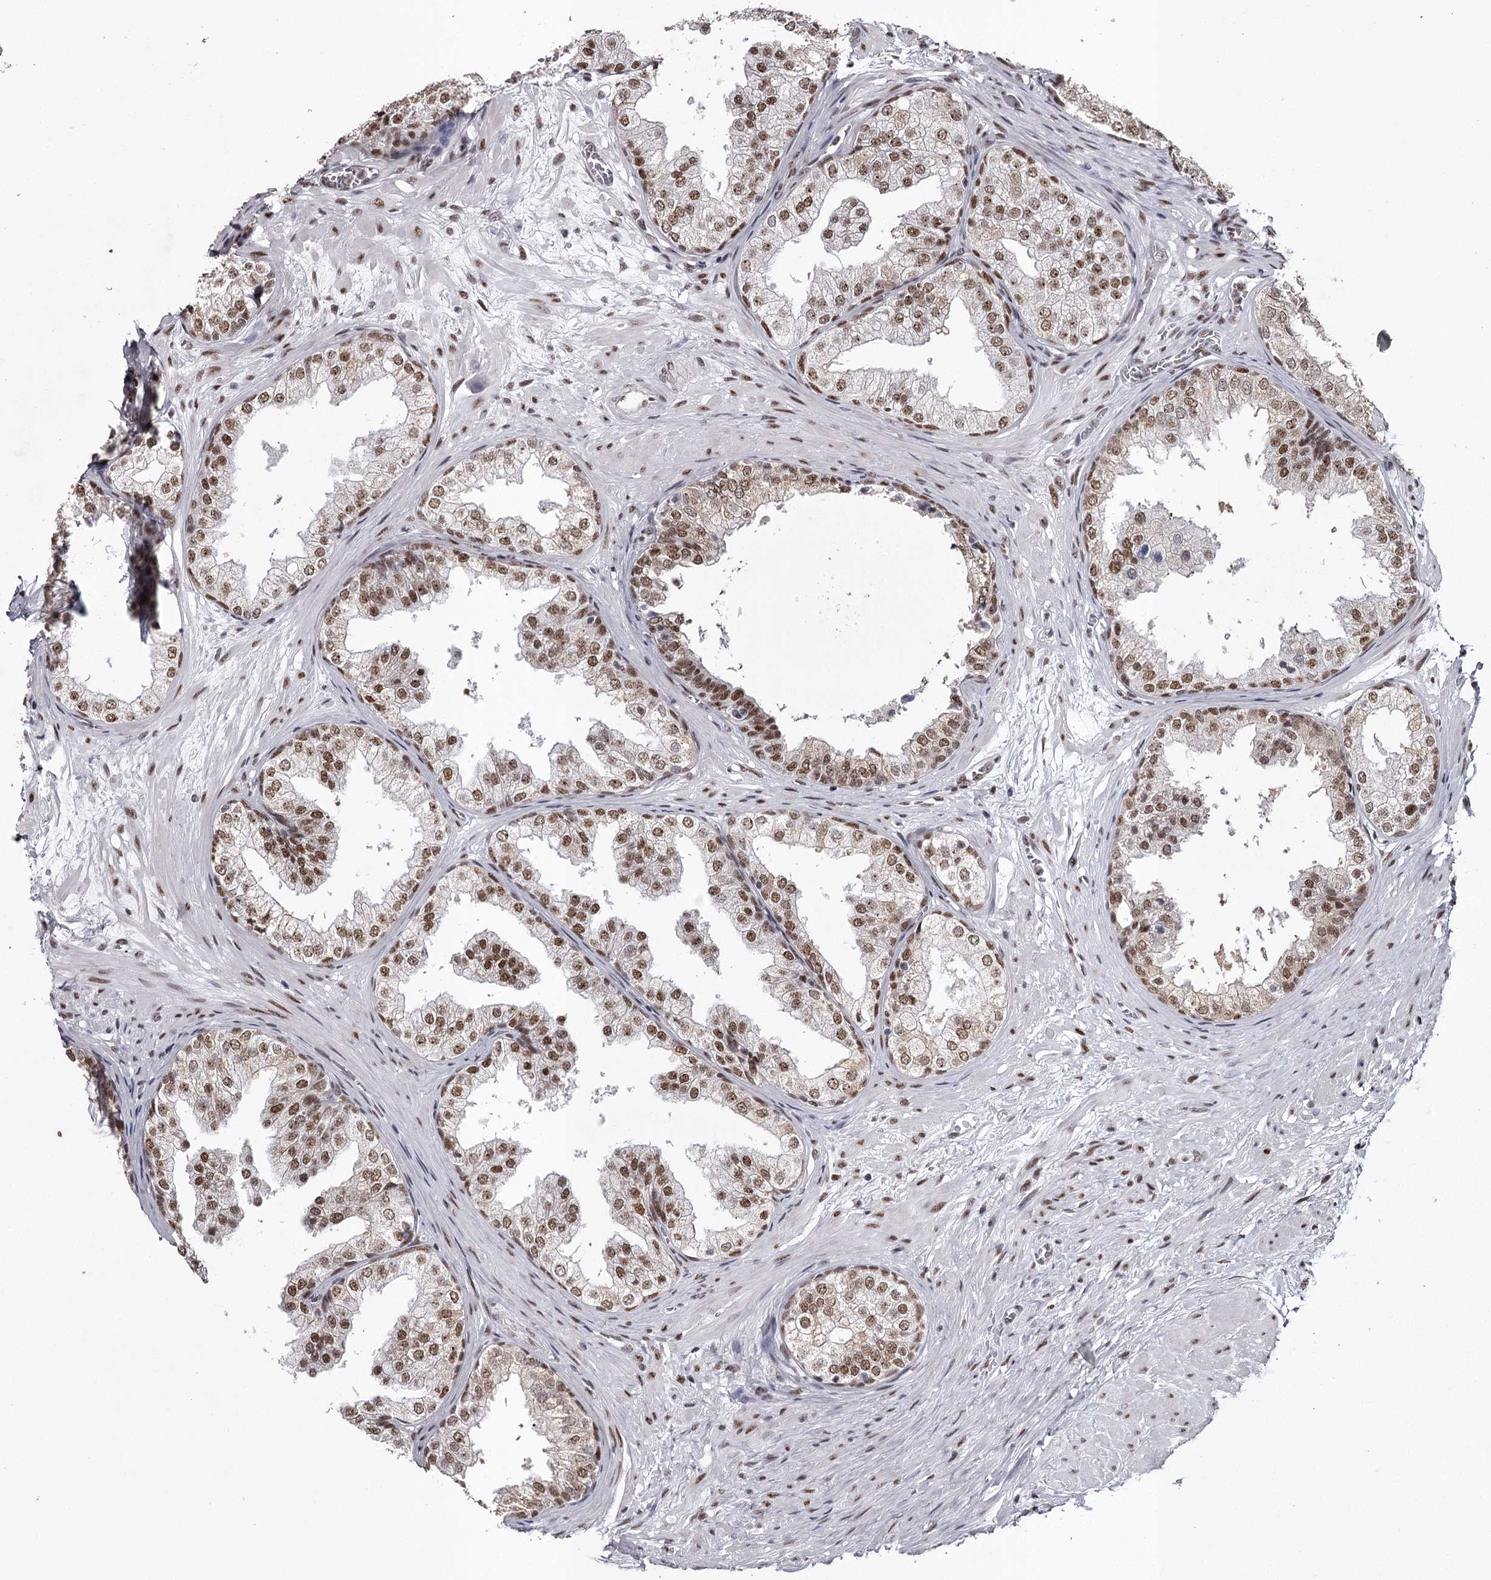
{"staining": {"intensity": "moderate", "quantity": ">75%", "location": "nuclear"}, "tissue": "prostate", "cell_type": "Glandular cells", "image_type": "normal", "snomed": [{"axis": "morphology", "description": "Normal tissue, NOS"}, {"axis": "topography", "description": "Prostate"}], "caption": "Immunohistochemical staining of normal prostate exhibits medium levels of moderate nuclear positivity in approximately >75% of glandular cells.", "gene": "PSPC1", "patient": {"sex": "male", "age": 48}}